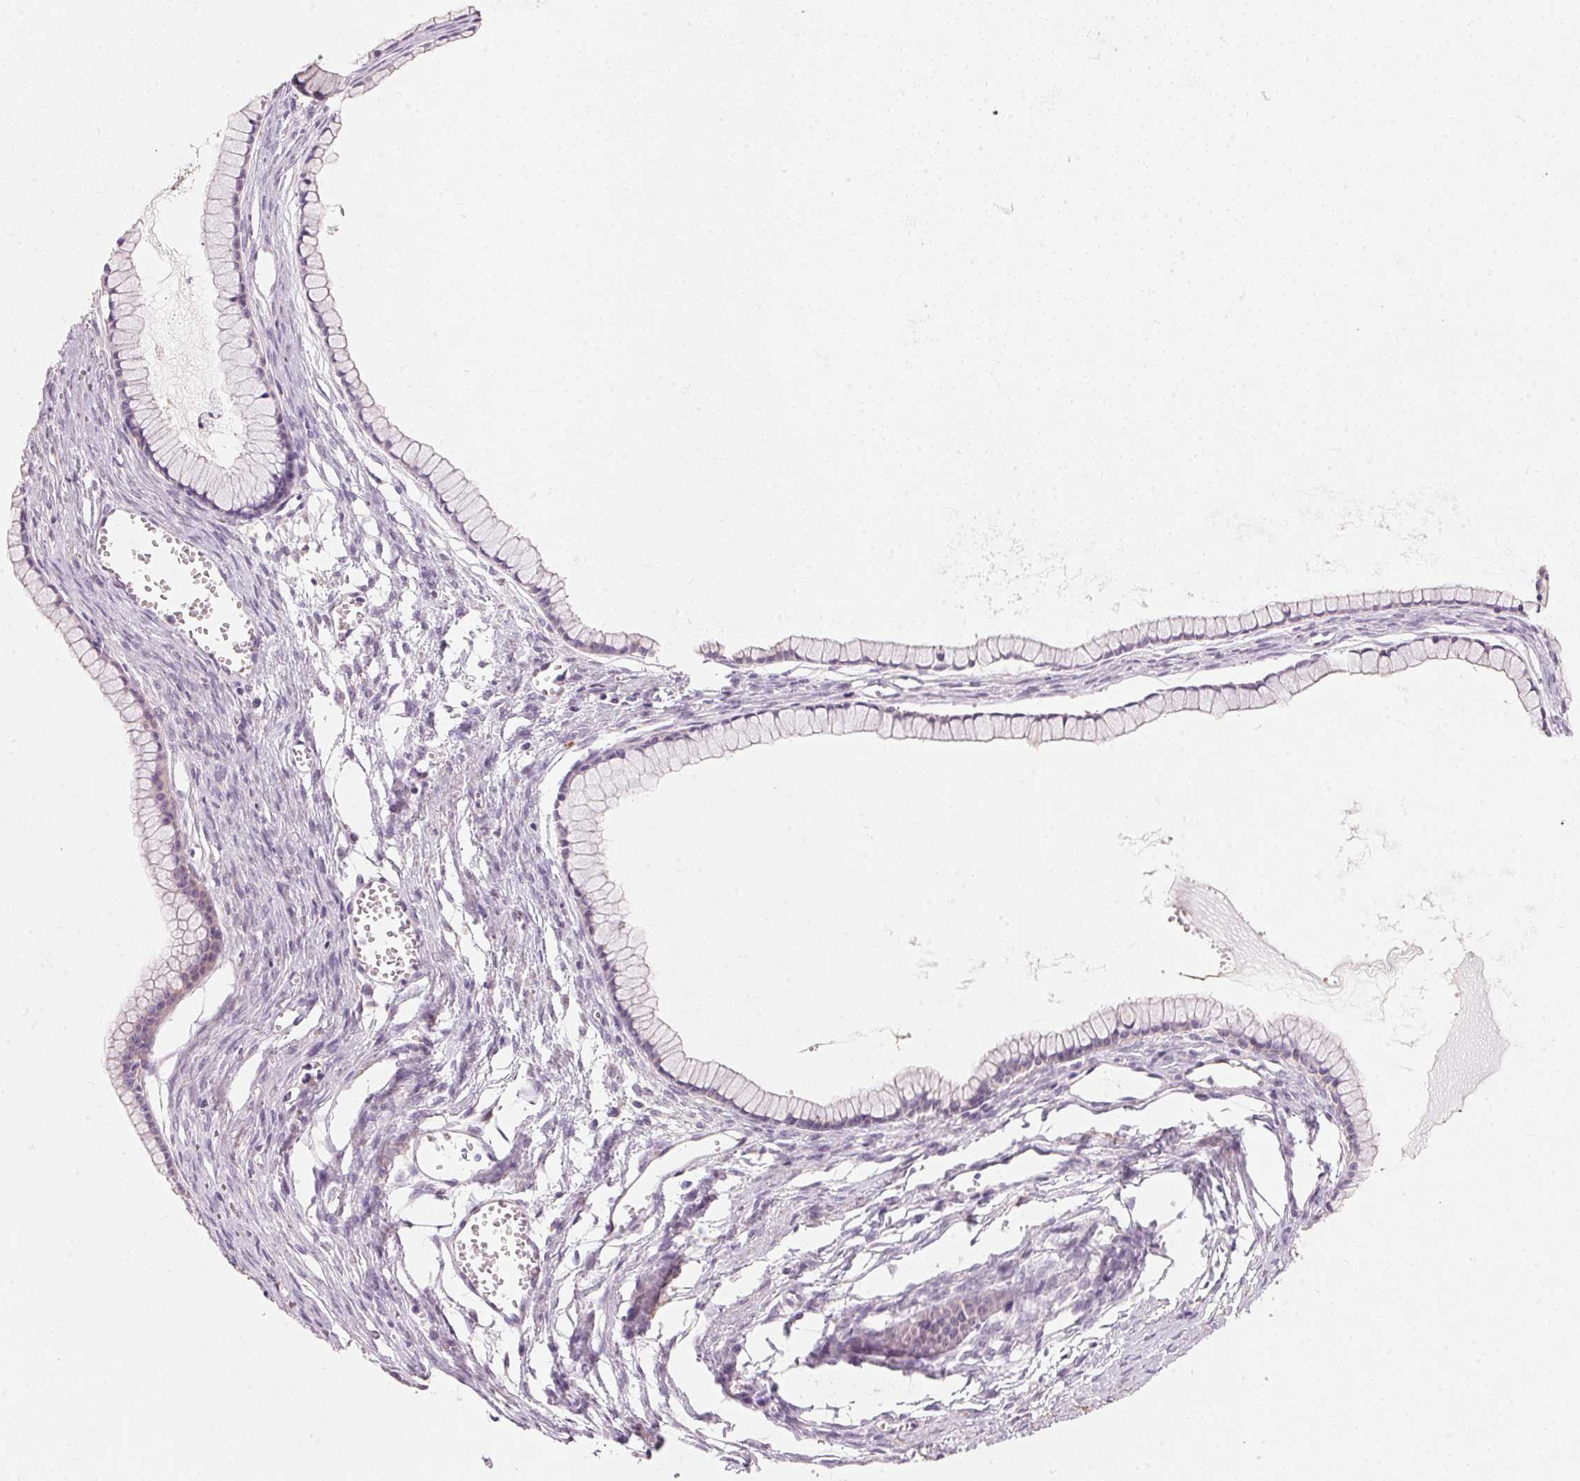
{"staining": {"intensity": "negative", "quantity": "none", "location": "none"}, "tissue": "ovarian cancer", "cell_type": "Tumor cells", "image_type": "cancer", "snomed": [{"axis": "morphology", "description": "Cystadenocarcinoma, mucinous, NOS"}, {"axis": "topography", "description": "Ovary"}], "caption": "IHC of human ovarian cancer (mucinous cystadenocarcinoma) shows no staining in tumor cells.", "gene": "DRAM2", "patient": {"sex": "female", "age": 41}}